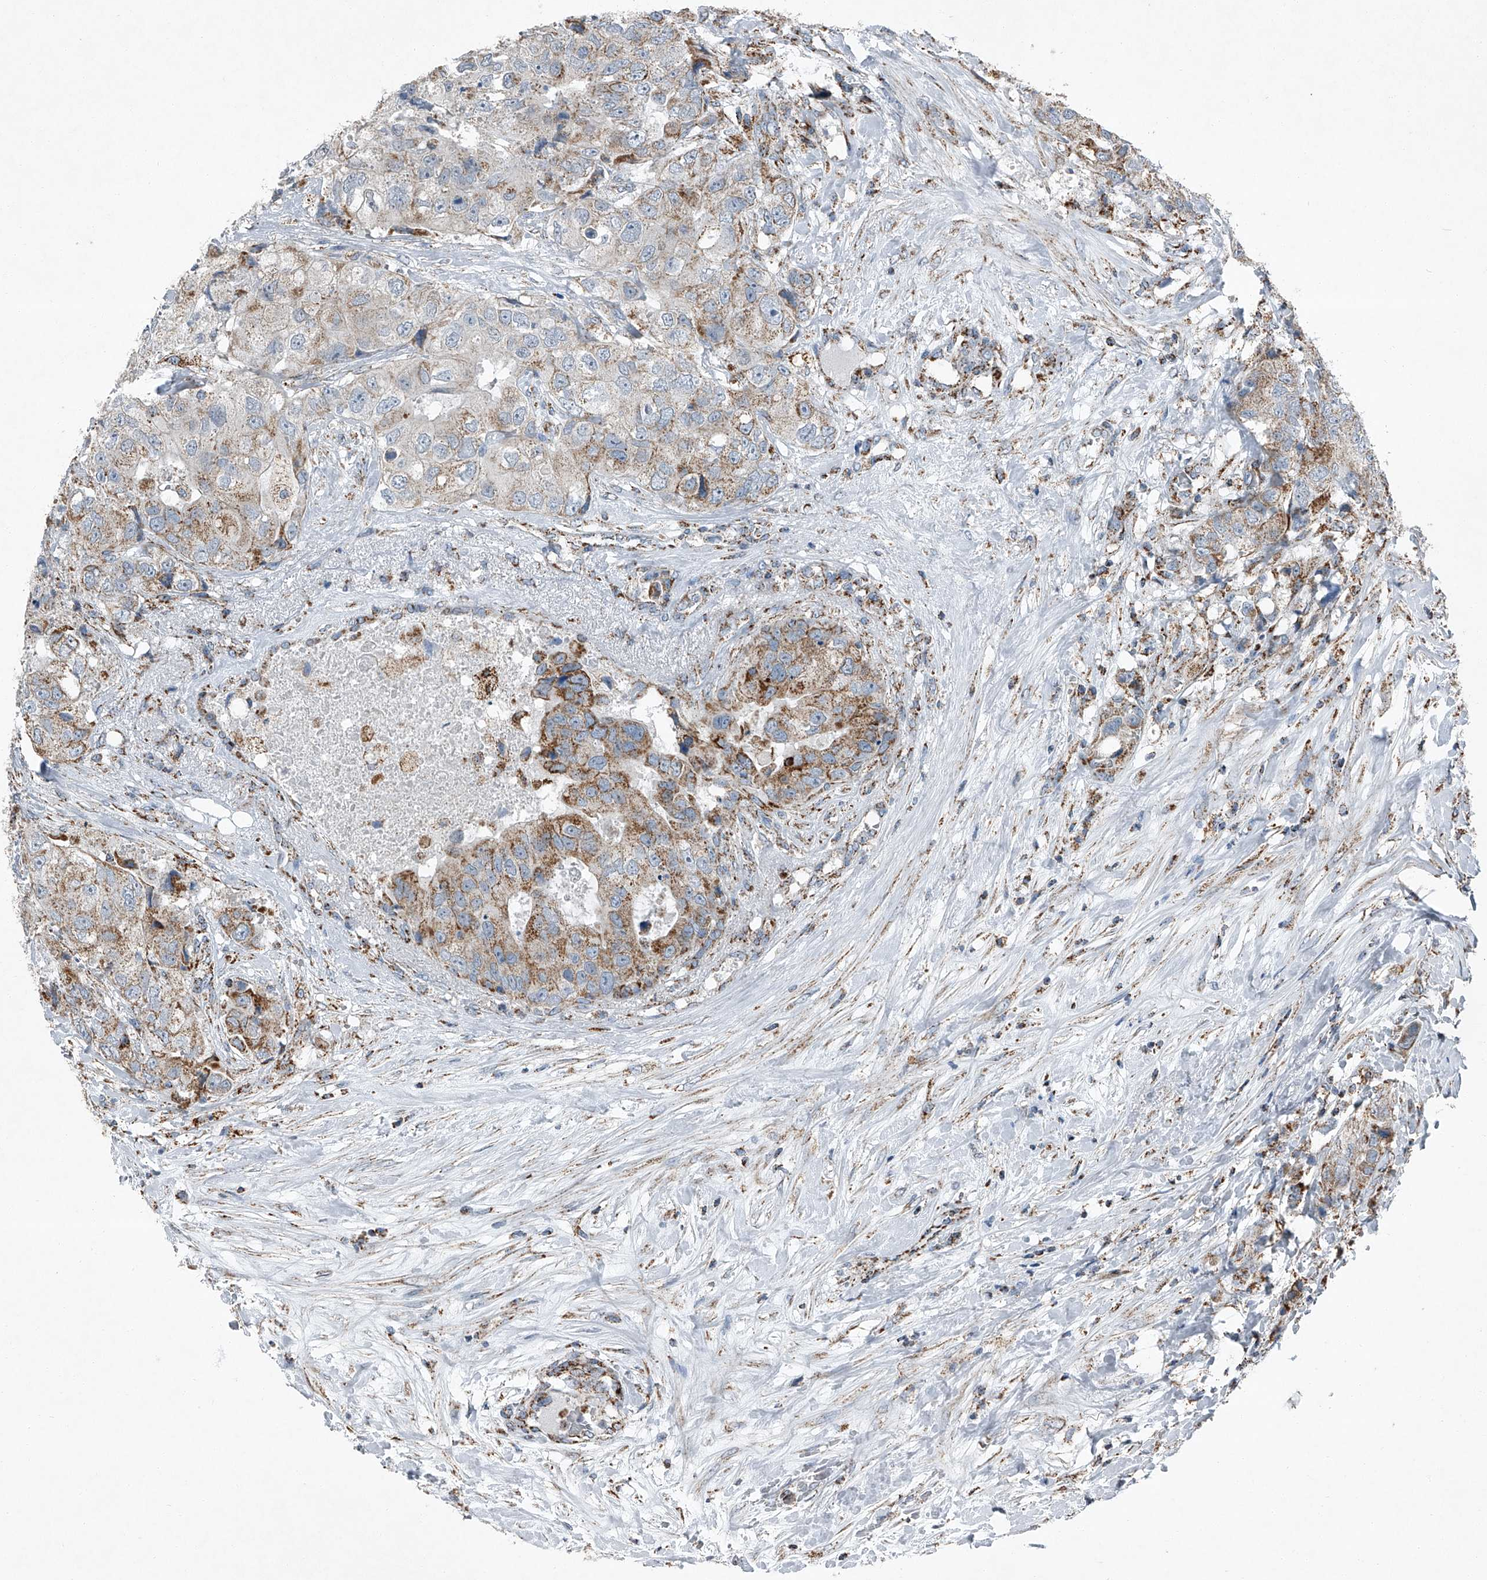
{"staining": {"intensity": "moderate", "quantity": "25%-75%", "location": "cytoplasmic/membranous"}, "tissue": "breast cancer", "cell_type": "Tumor cells", "image_type": "cancer", "snomed": [{"axis": "morphology", "description": "Duct carcinoma"}, {"axis": "topography", "description": "Breast"}], "caption": "This is an image of immunohistochemistry (IHC) staining of breast intraductal carcinoma, which shows moderate expression in the cytoplasmic/membranous of tumor cells.", "gene": "CHRNA7", "patient": {"sex": "female", "age": 62}}